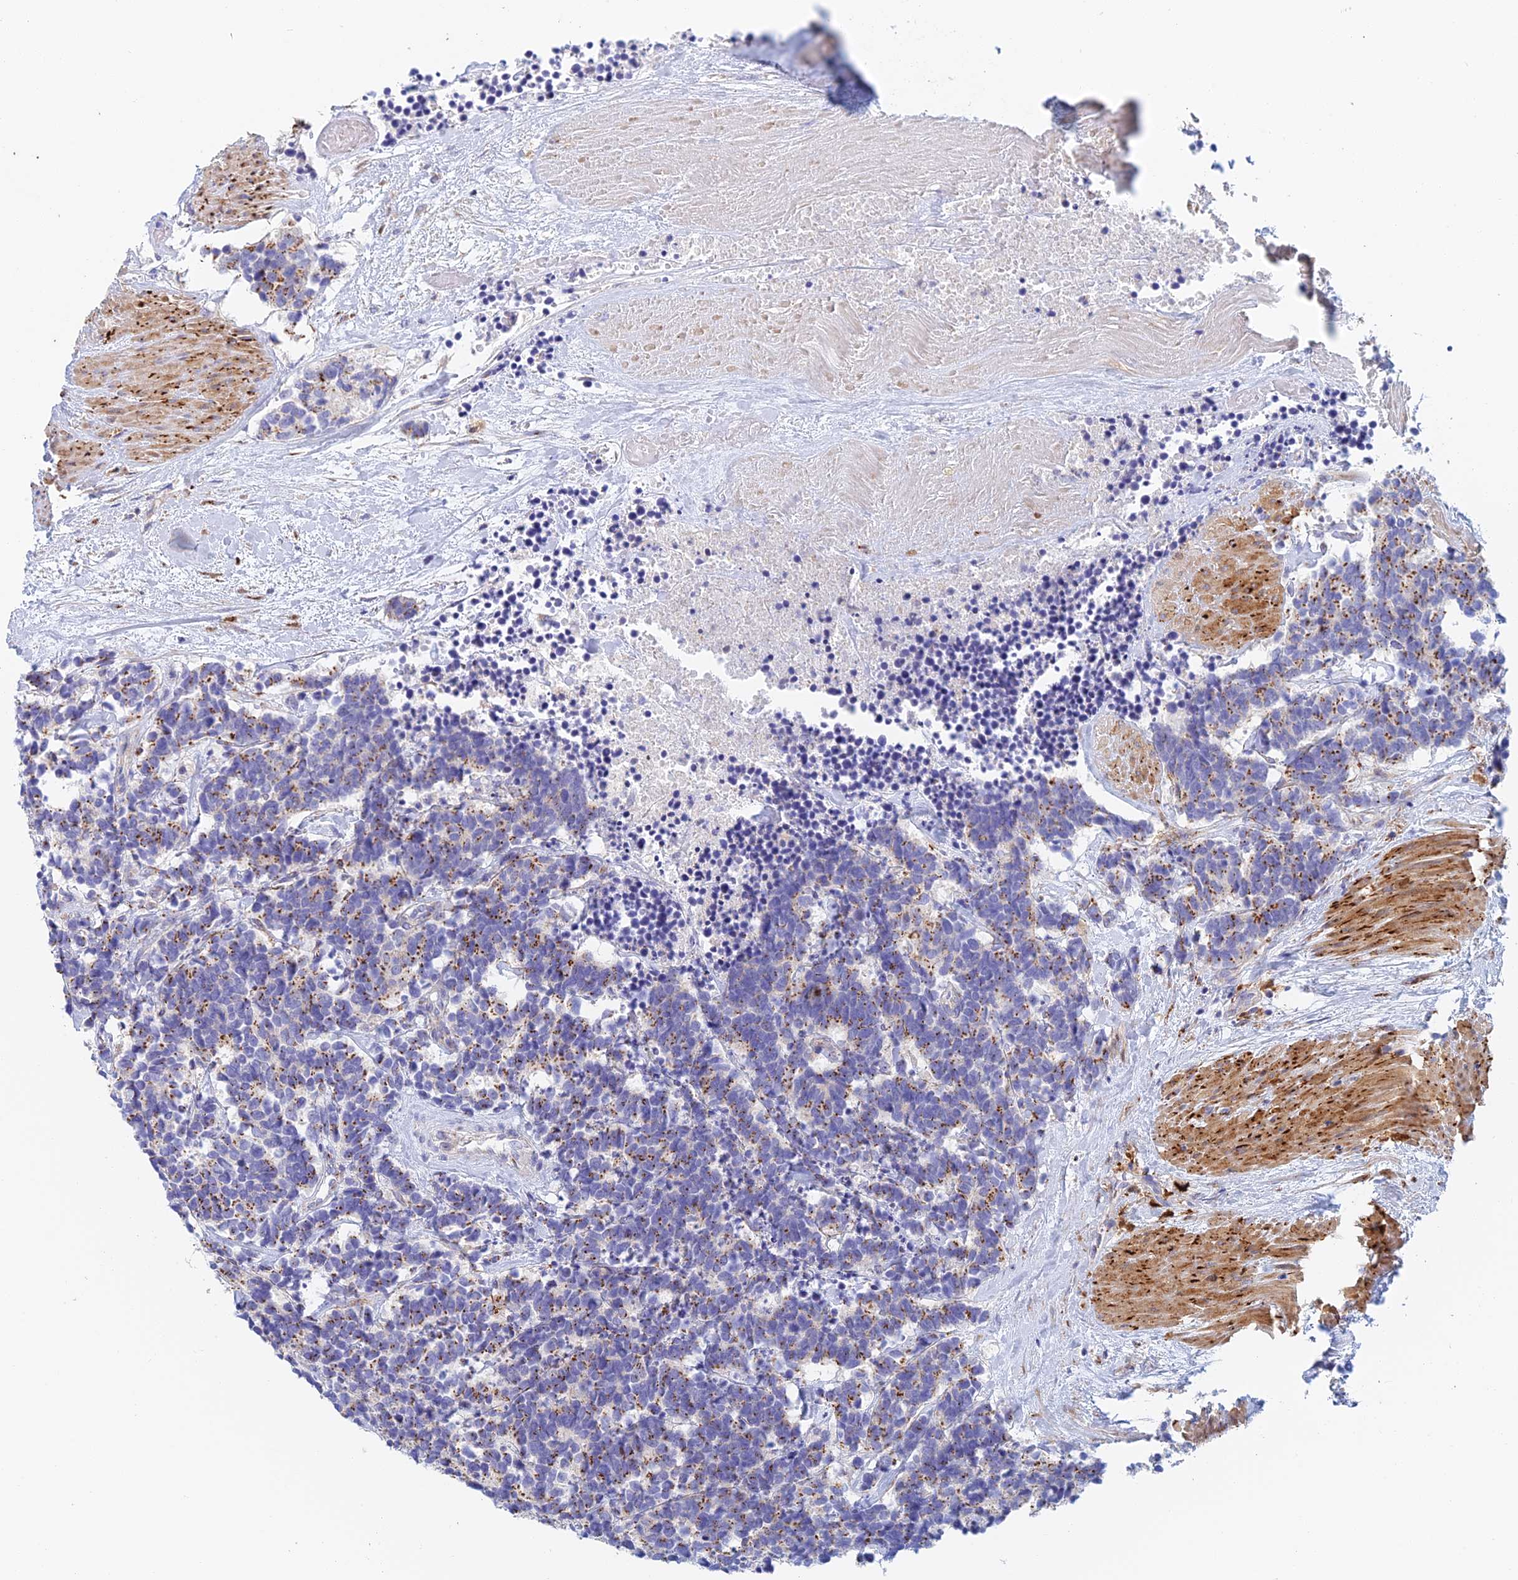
{"staining": {"intensity": "strong", "quantity": "25%-75%", "location": "cytoplasmic/membranous"}, "tissue": "carcinoid", "cell_type": "Tumor cells", "image_type": "cancer", "snomed": [{"axis": "morphology", "description": "Carcinoma, NOS"}, {"axis": "morphology", "description": "Carcinoid, malignant, NOS"}, {"axis": "topography", "description": "Urinary bladder"}], "caption": "A high-resolution image shows IHC staining of carcinoid (malignant), which shows strong cytoplasmic/membranous expression in about 25%-75% of tumor cells.", "gene": "SLC24A3", "patient": {"sex": "male", "age": 57}}